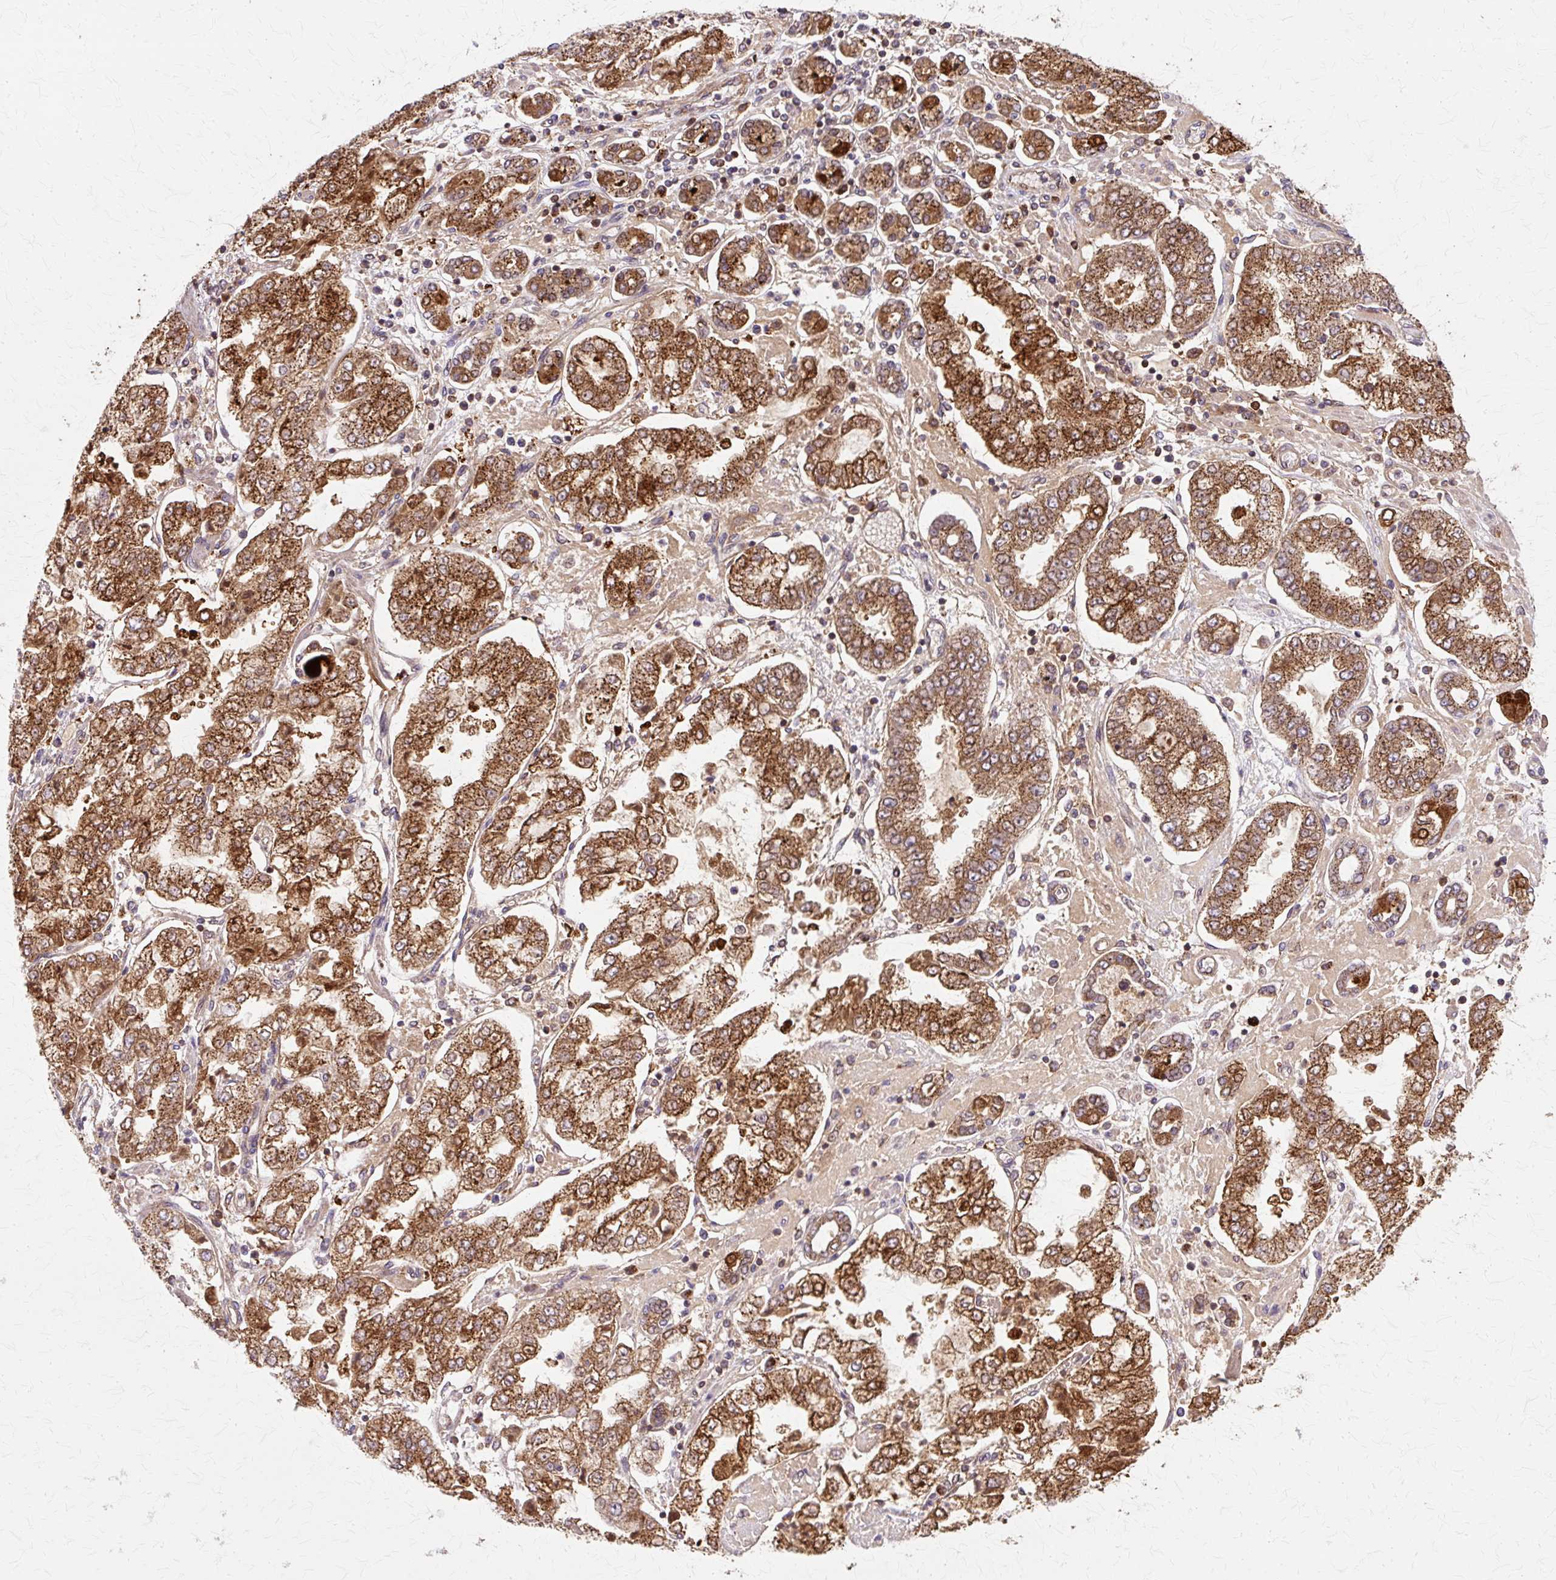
{"staining": {"intensity": "strong", "quantity": ">75%", "location": "cytoplasmic/membranous"}, "tissue": "stomach cancer", "cell_type": "Tumor cells", "image_type": "cancer", "snomed": [{"axis": "morphology", "description": "Adenocarcinoma, NOS"}, {"axis": "topography", "description": "Stomach"}], "caption": "Immunohistochemistry (IHC) micrograph of neoplastic tissue: stomach cancer stained using immunohistochemistry (IHC) exhibits high levels of strong protein expression localized specifically in the cytoplasmic/membranous of tumor cells, appearing as a cytoplasmic/membranous brown color.", "gene": "COPB1", "patient": {"sex": "male", "age": 76}}